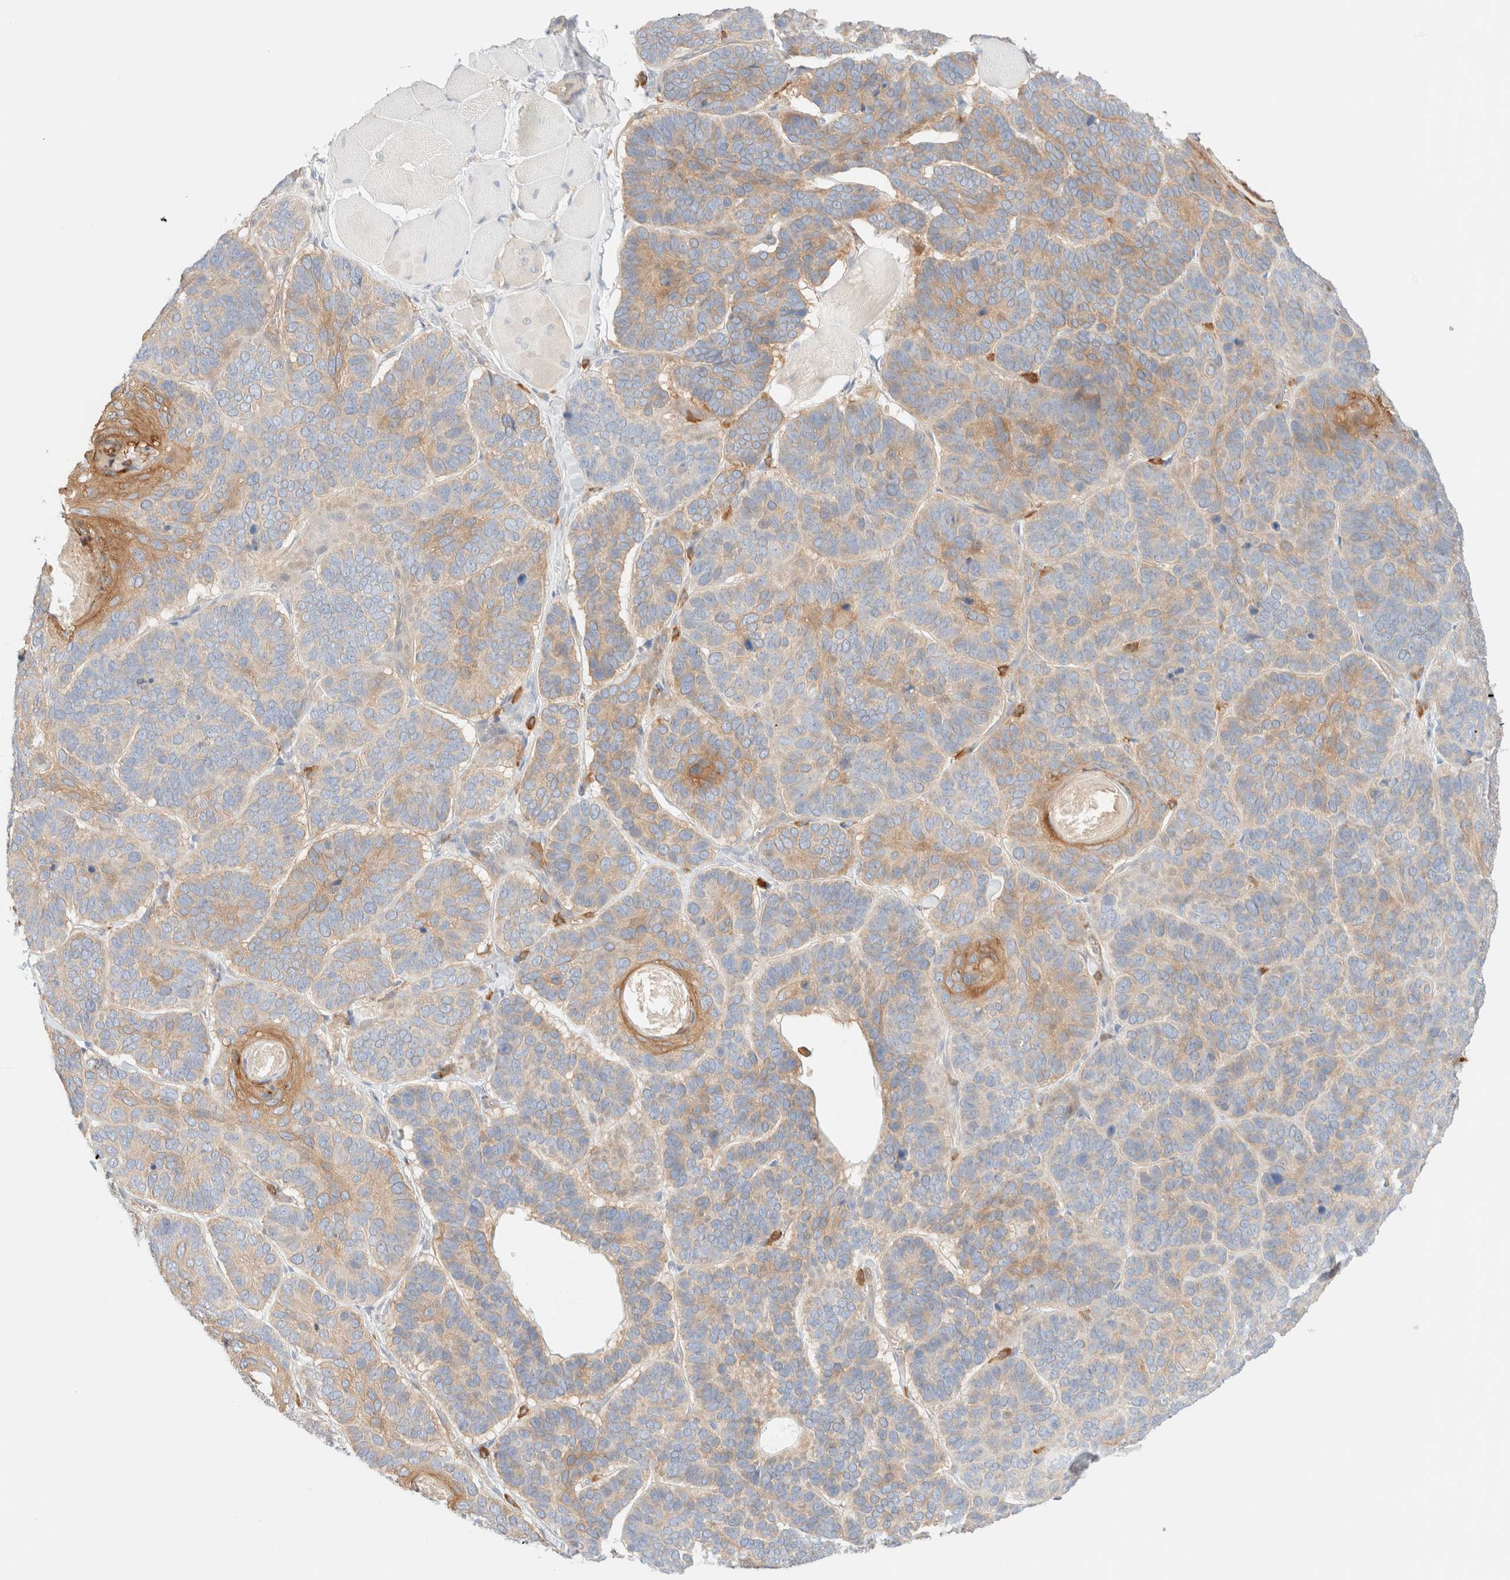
{"staining": {"intensity": "weak", "quantity": "25%-75%", "location": "cytoplasmic/membranous"}, "tissue": "skin cancer", "cell_type": "Tumor cells", "image_type": "cancer", "snomed": [{"axis": "morphology", "description": "Basal cell carcinoma"}, {"axis": "topography", "description": "Skin"}], "caption": "Skin cancer stained with immunohistochemistry (IHC) demonstrates weak cytoplasmic/membranous staining in approximately 25%-75% of tumor cells. (Brightfield microscopy of DAB IHC at high magnification).", "gene": "NIBAN2", "patient": {"sex": "male", "age": 62}}